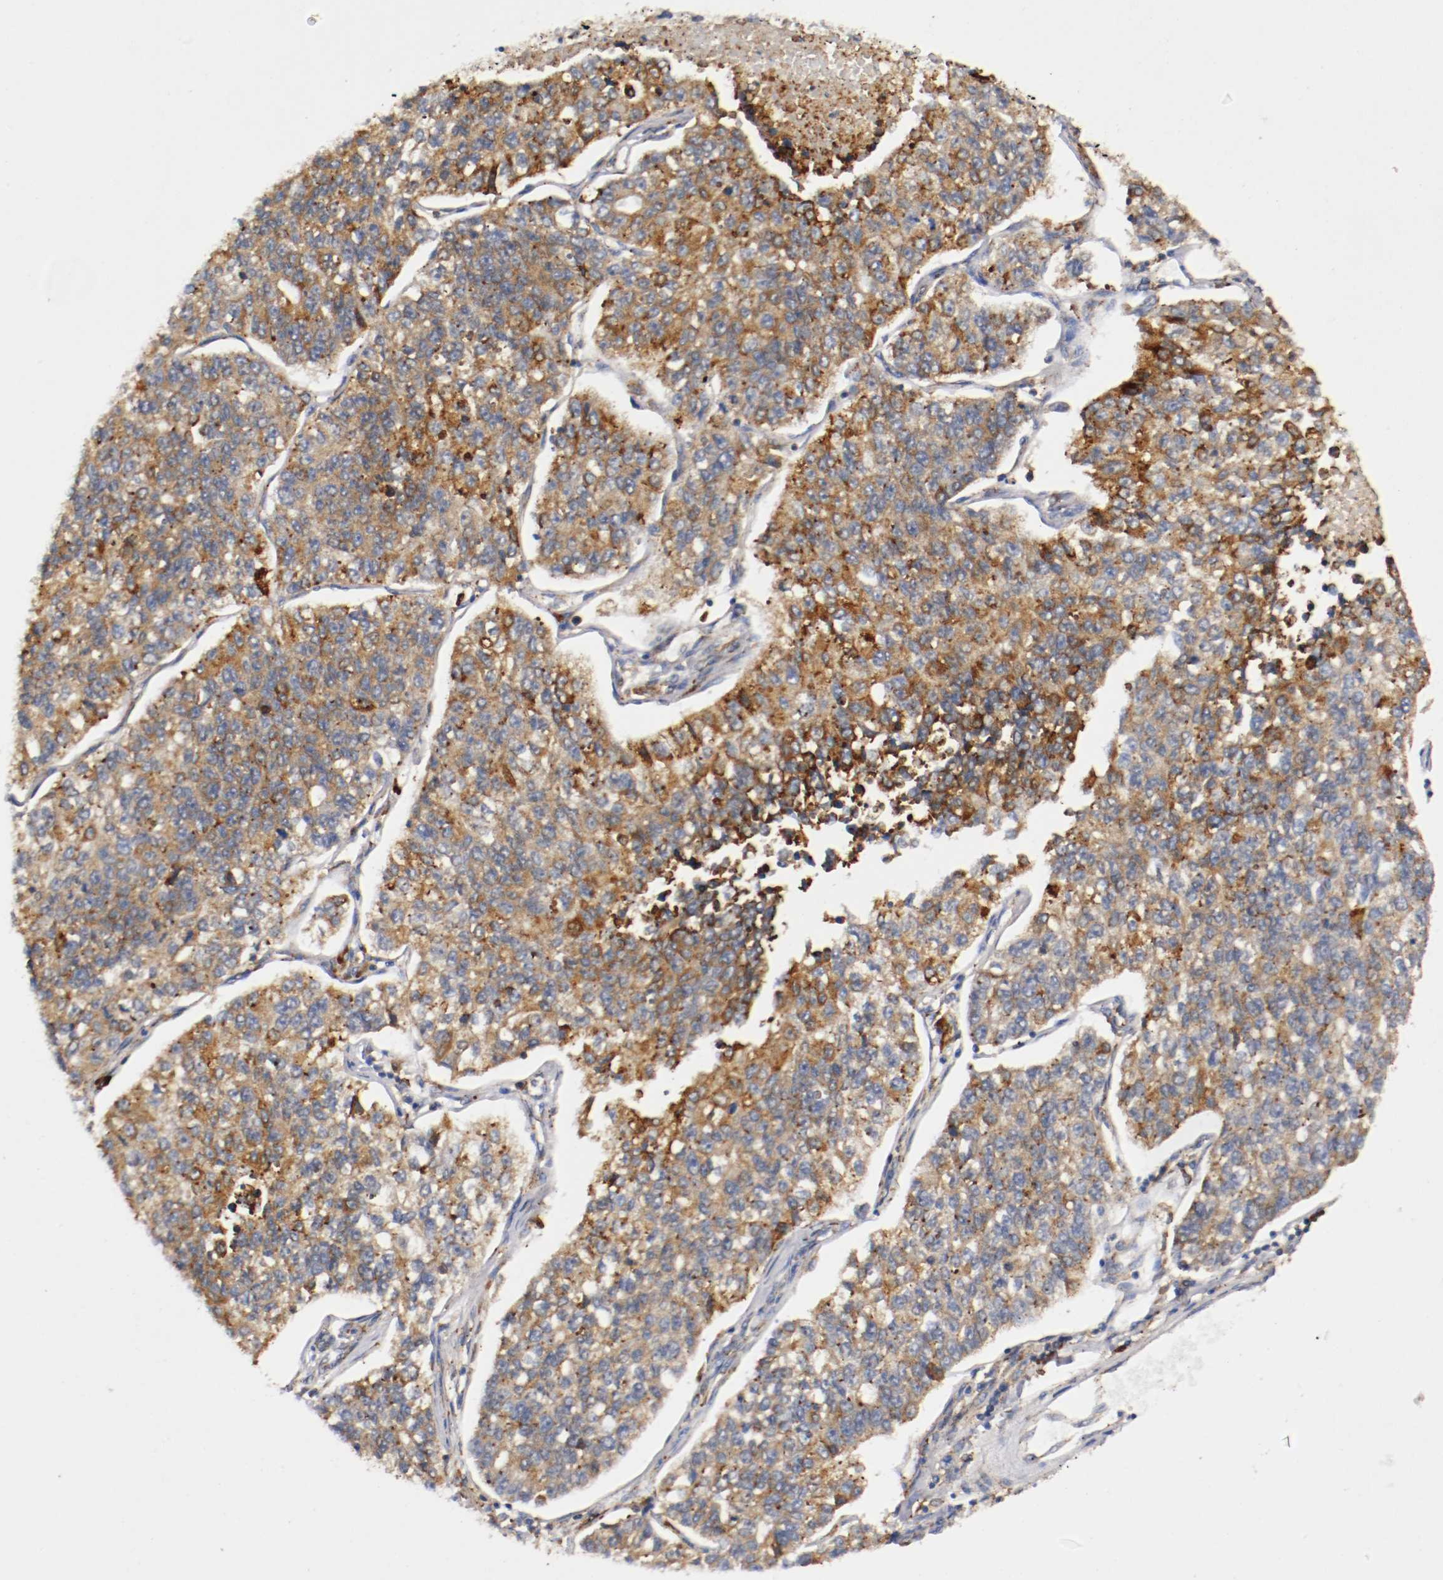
{"staining": {"intensity": "moderate", "quantity": ">75%", "location": "cytoplasmic/membranous"}, "tissue": "lung cancer", "cell_type": "Tumor cells", "image_type": "cancer", "snomed": [{"axis": "morphology", "description": "Adenocarcinoma, NOS"}, {"axis": "topography", "description": "Lung"}], "caption": "Tumor cells exhibit medium levels of moderate cytoplasmic/membranous positivity in approximately >75% of cells in adenocarcinoma (lung).", "gene": "TRAF2", "patient": {"sex": "male", "age": 49}}